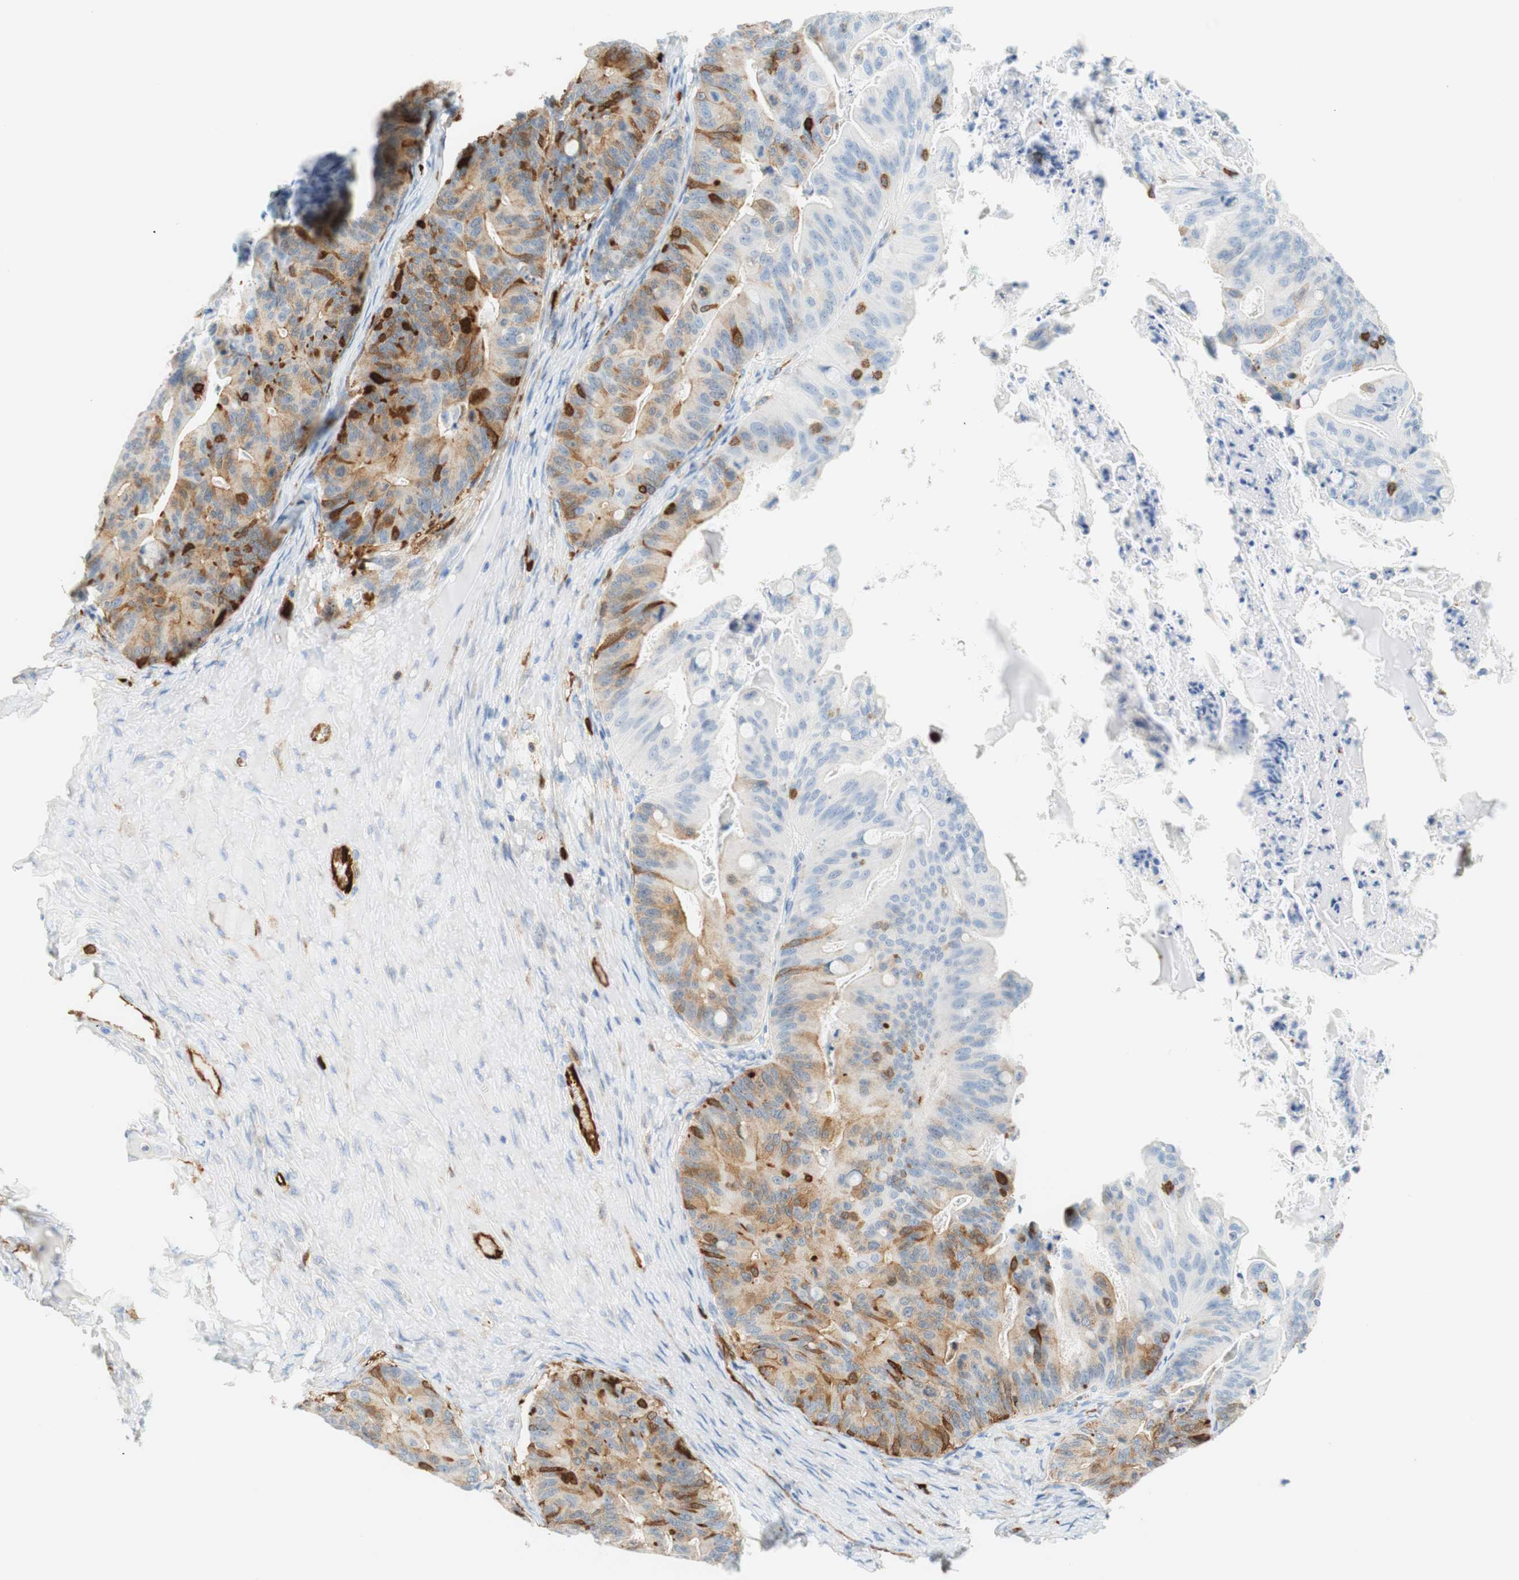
{"staining": {"intensity": "strong", "quantity": "<25%", "location": "cytoplasmic/membranous"}, "tissue": "ovarian cancer", "cell_type": "Tumor cells", "image_type": "cancer", "snomed": [{"axis": "morphology", "description": "Cystadenocarcinoma, mucinous, NOS"}, {"axis": "topography", "description": "Ovary"}], "caption": "Immunohistochemical staining of mucinous cystadenocarcinoma (ovarian) demonstrates strong cytoplasmic/membranous protein expression in approximately <25% of tumor cells.", "gene": "STMN1", "patient": {"sex": "female", "age": 37}}